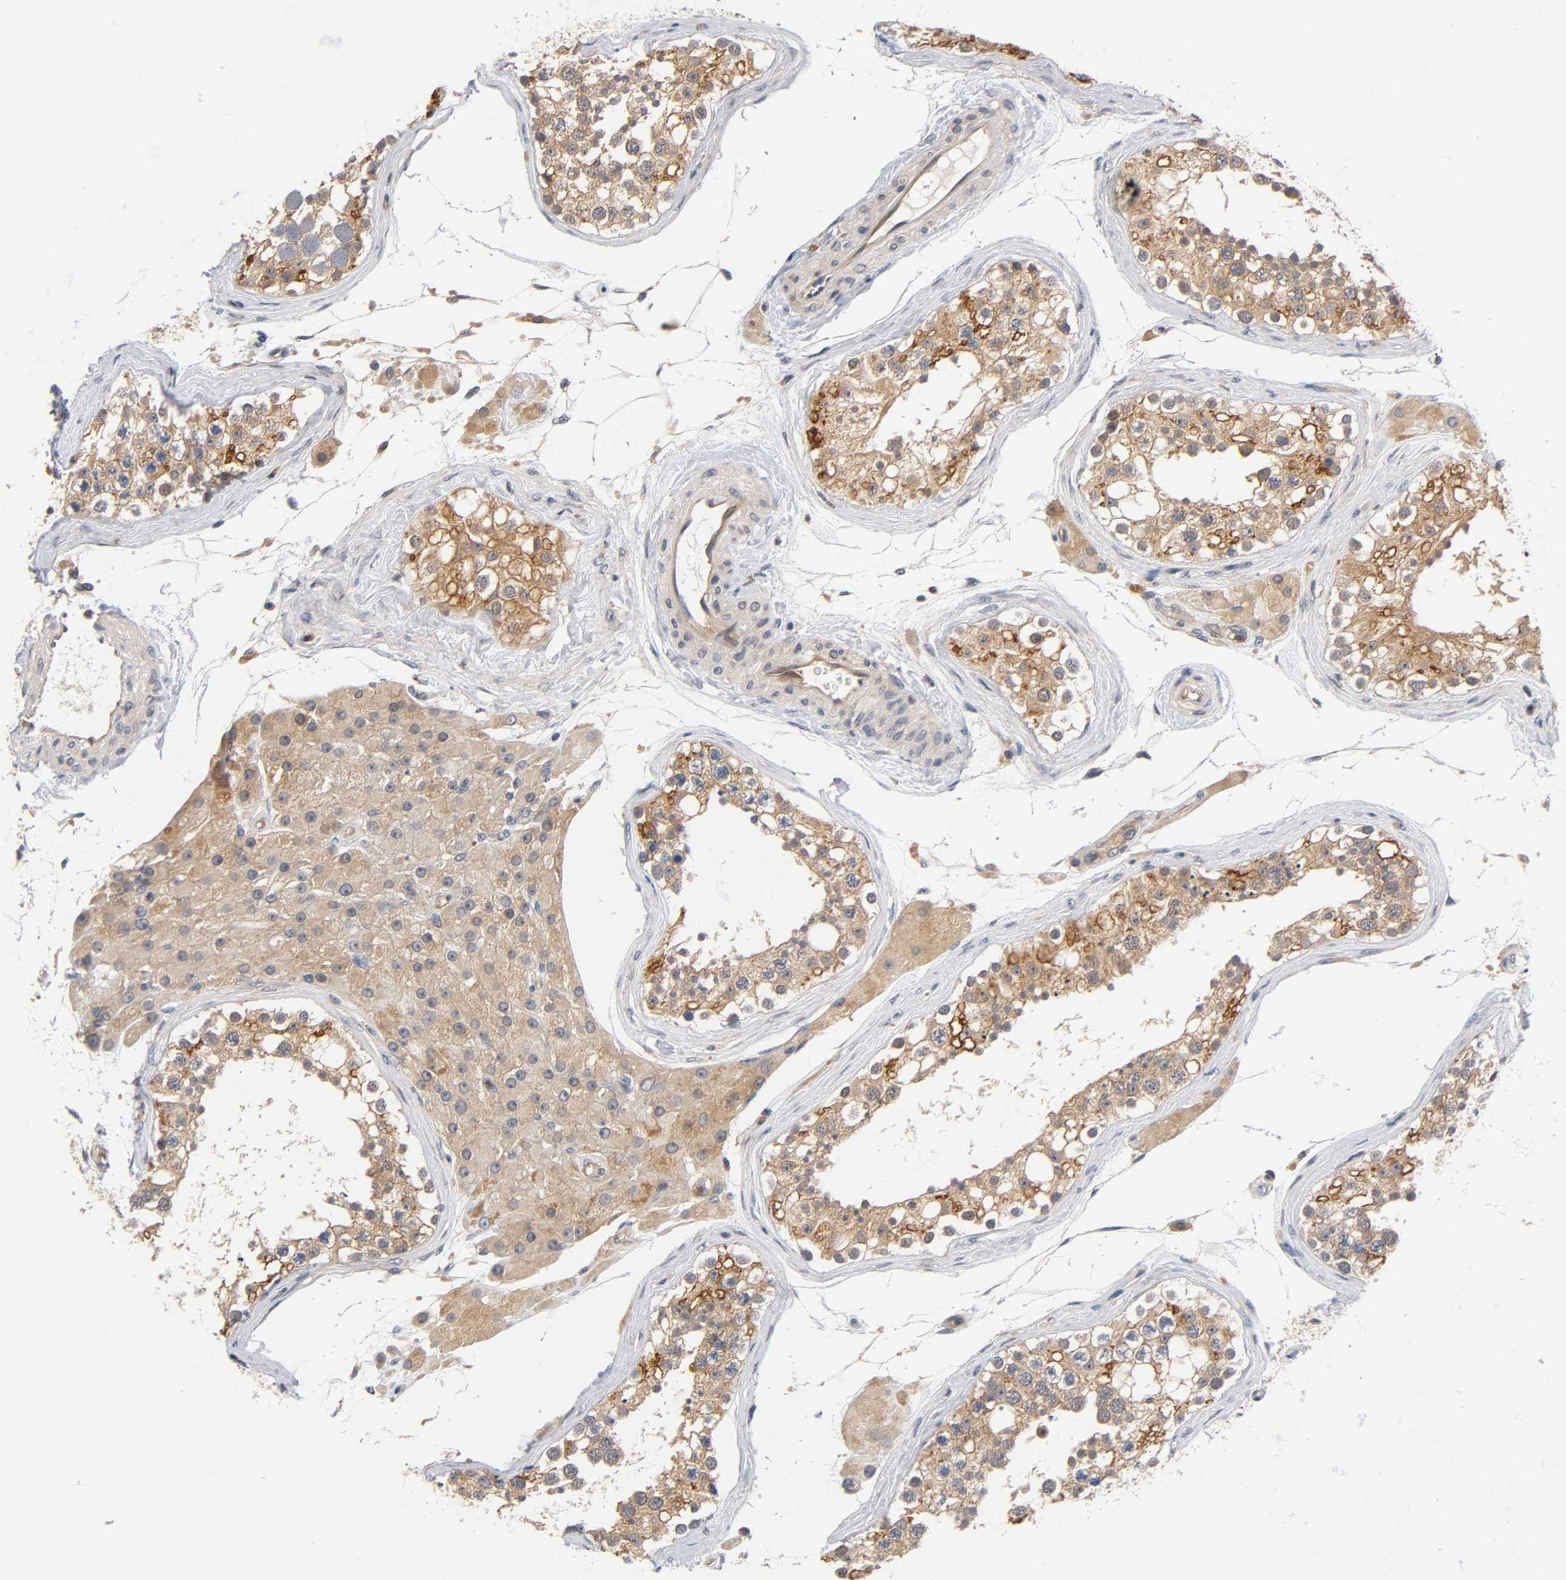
{"staining": {"intensity": "weak", "quantity": ">75%", "location": "cytoplasmic/membranous"}, "tissue": "testis", "cell_type": "Cells in seminiferous ducts", "image_type": "normal", "snomed": [{"axis": "morphology", "description": "Normal tissue, NOS"}, {"axis": "topography", "description": "Testis"}], "caption": "Immunohistochemistry (IHC) (DAB (3,3'-diaminobenzidine)) staining of benign human testis exhibits weak cytoplasmic/membranous protein expression in about >75% of cells in seminiferous ducts.", "gene": "PRKAB1", "patient": {"sex": "male", "age": 68}}